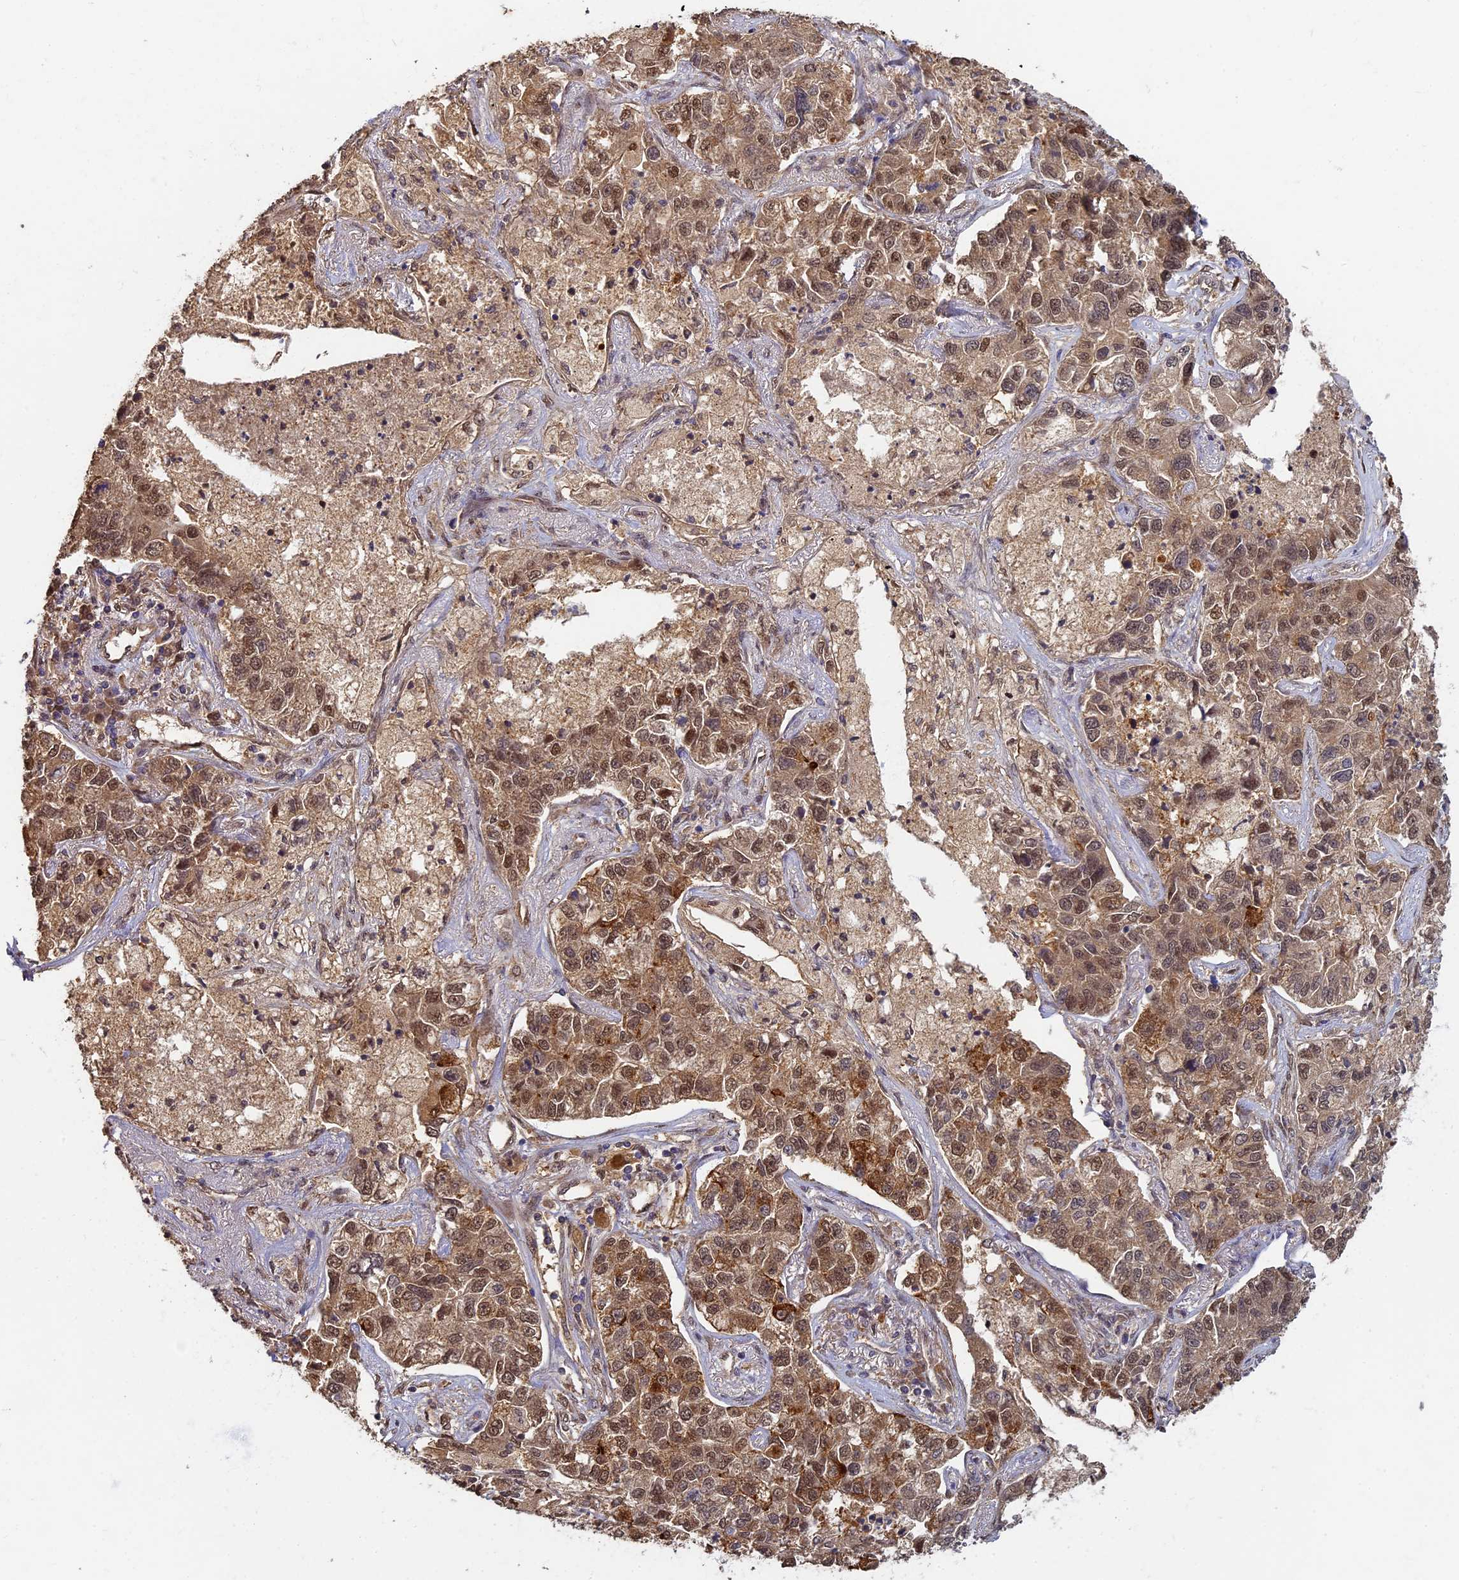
{"staining": {"intensity": "moderate", "quantity": ">75%", "location": "cytoplasmic/membranous,nuclear"}, "tissue": "lung cancer", "cell_type": "Tumor cells", "image_type": "cancer", "snomed": [{"axis": "morphology", "description": "Adenocarcinoma, NOS"}, {"axis": "topography", "description": "Lung"}], "caption": "Immunohistochemical staining of lung adenocarcinoma shows medium levels of moderate cytoplasmic/membranous and nuclear expression in approximately >75% of tumor cells.", "gene": "RSPH3", "patient": {"sex": "male", "age": 49}}